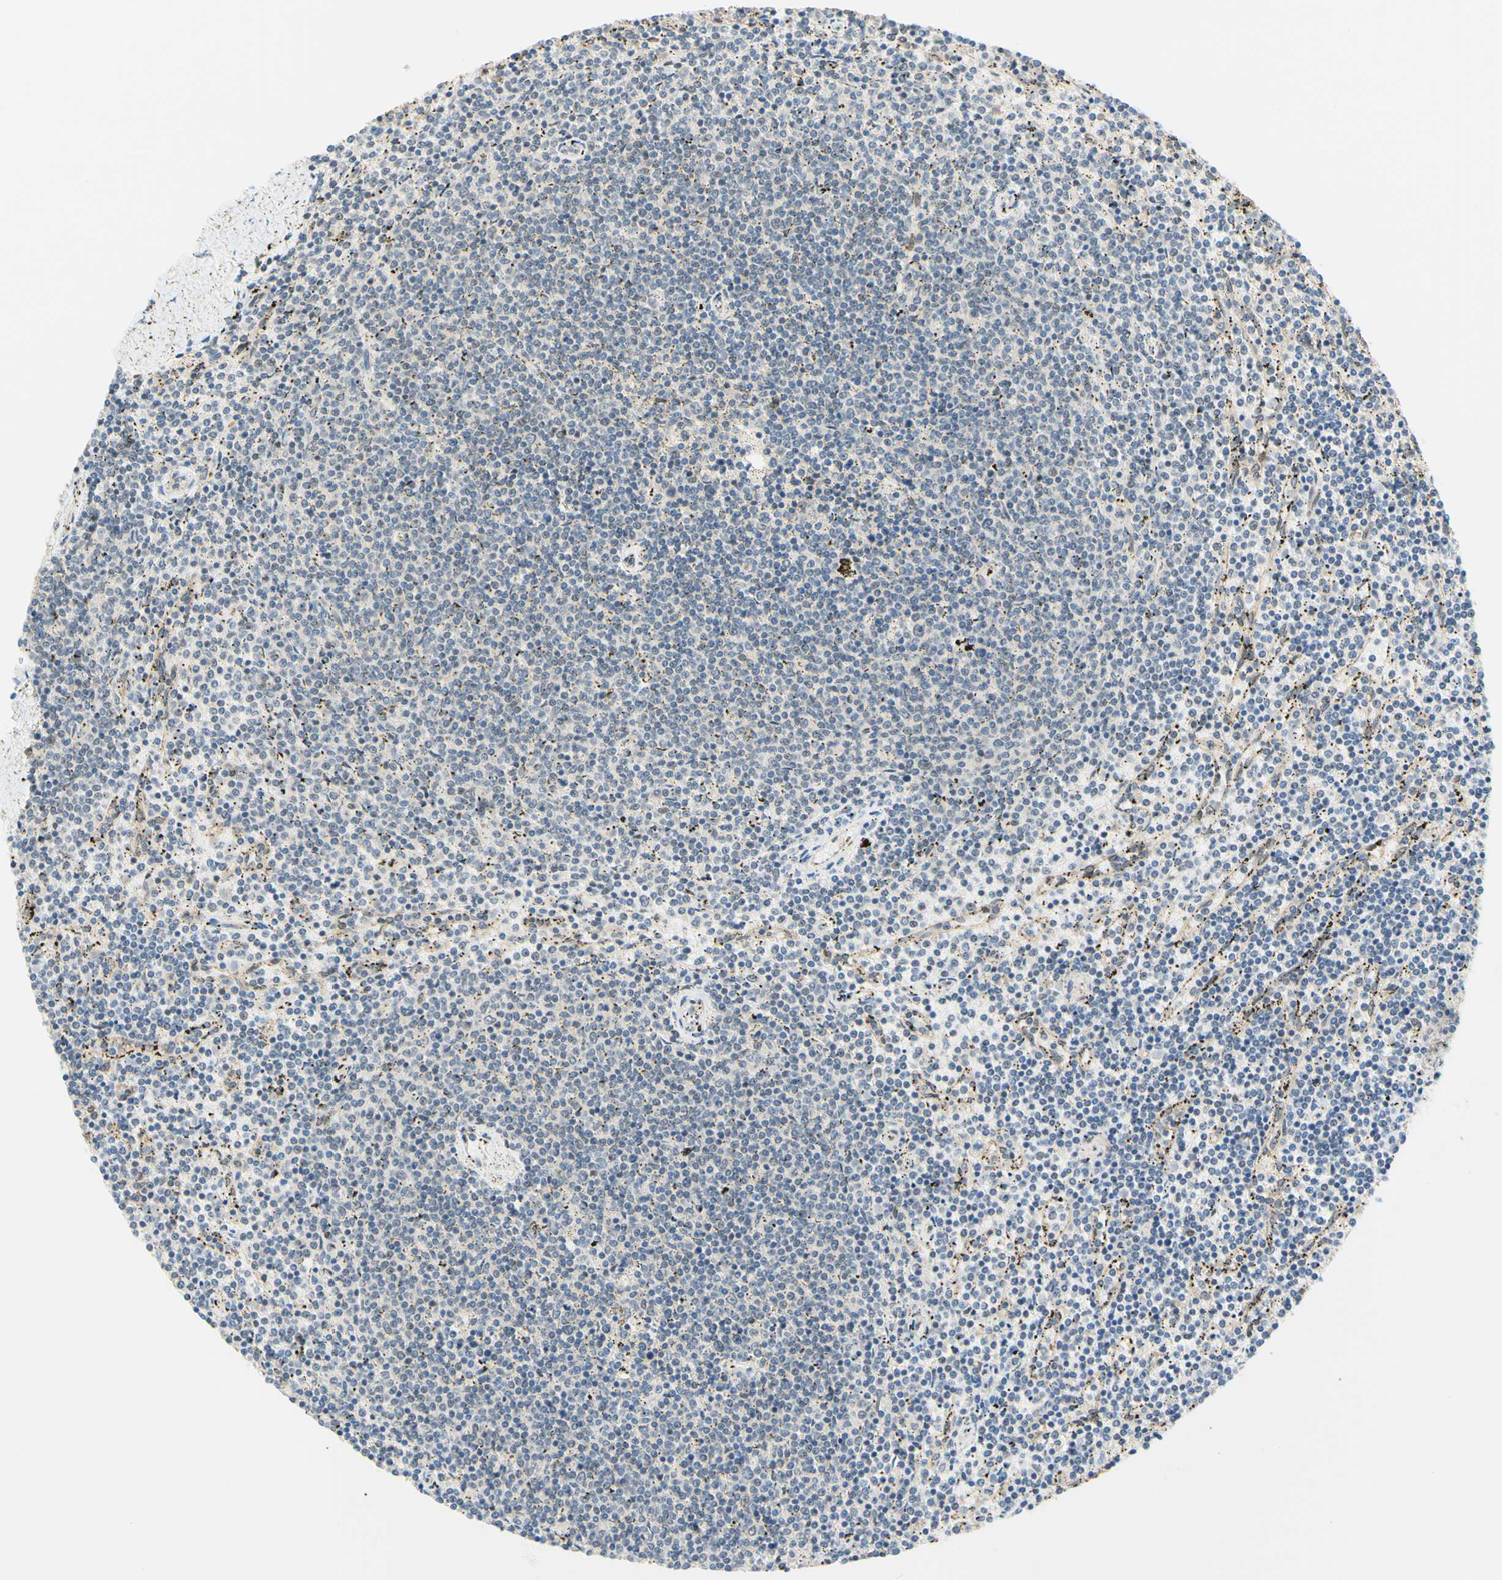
{"staining": {"intensity": "negative", "quantity": "none", "location": "none"}, "tissue": "lymphoma", "cell_type": "Tumor cells", "image_type": "cancer", "snomed": [{"axis": "morphology", "description": "Malignant lymphoma, non-Hodgkin's type, Low grade"}, {"axis": "topography", "description": "Spleen"}], "caption": "DAB (3,3'-diaminobenzidine) immunohistochemical staining of human lymphoma shows no significant staining in tumor cells.", "gene": "C2CD2L", "patient": {"sex": "female", "age": 50}}